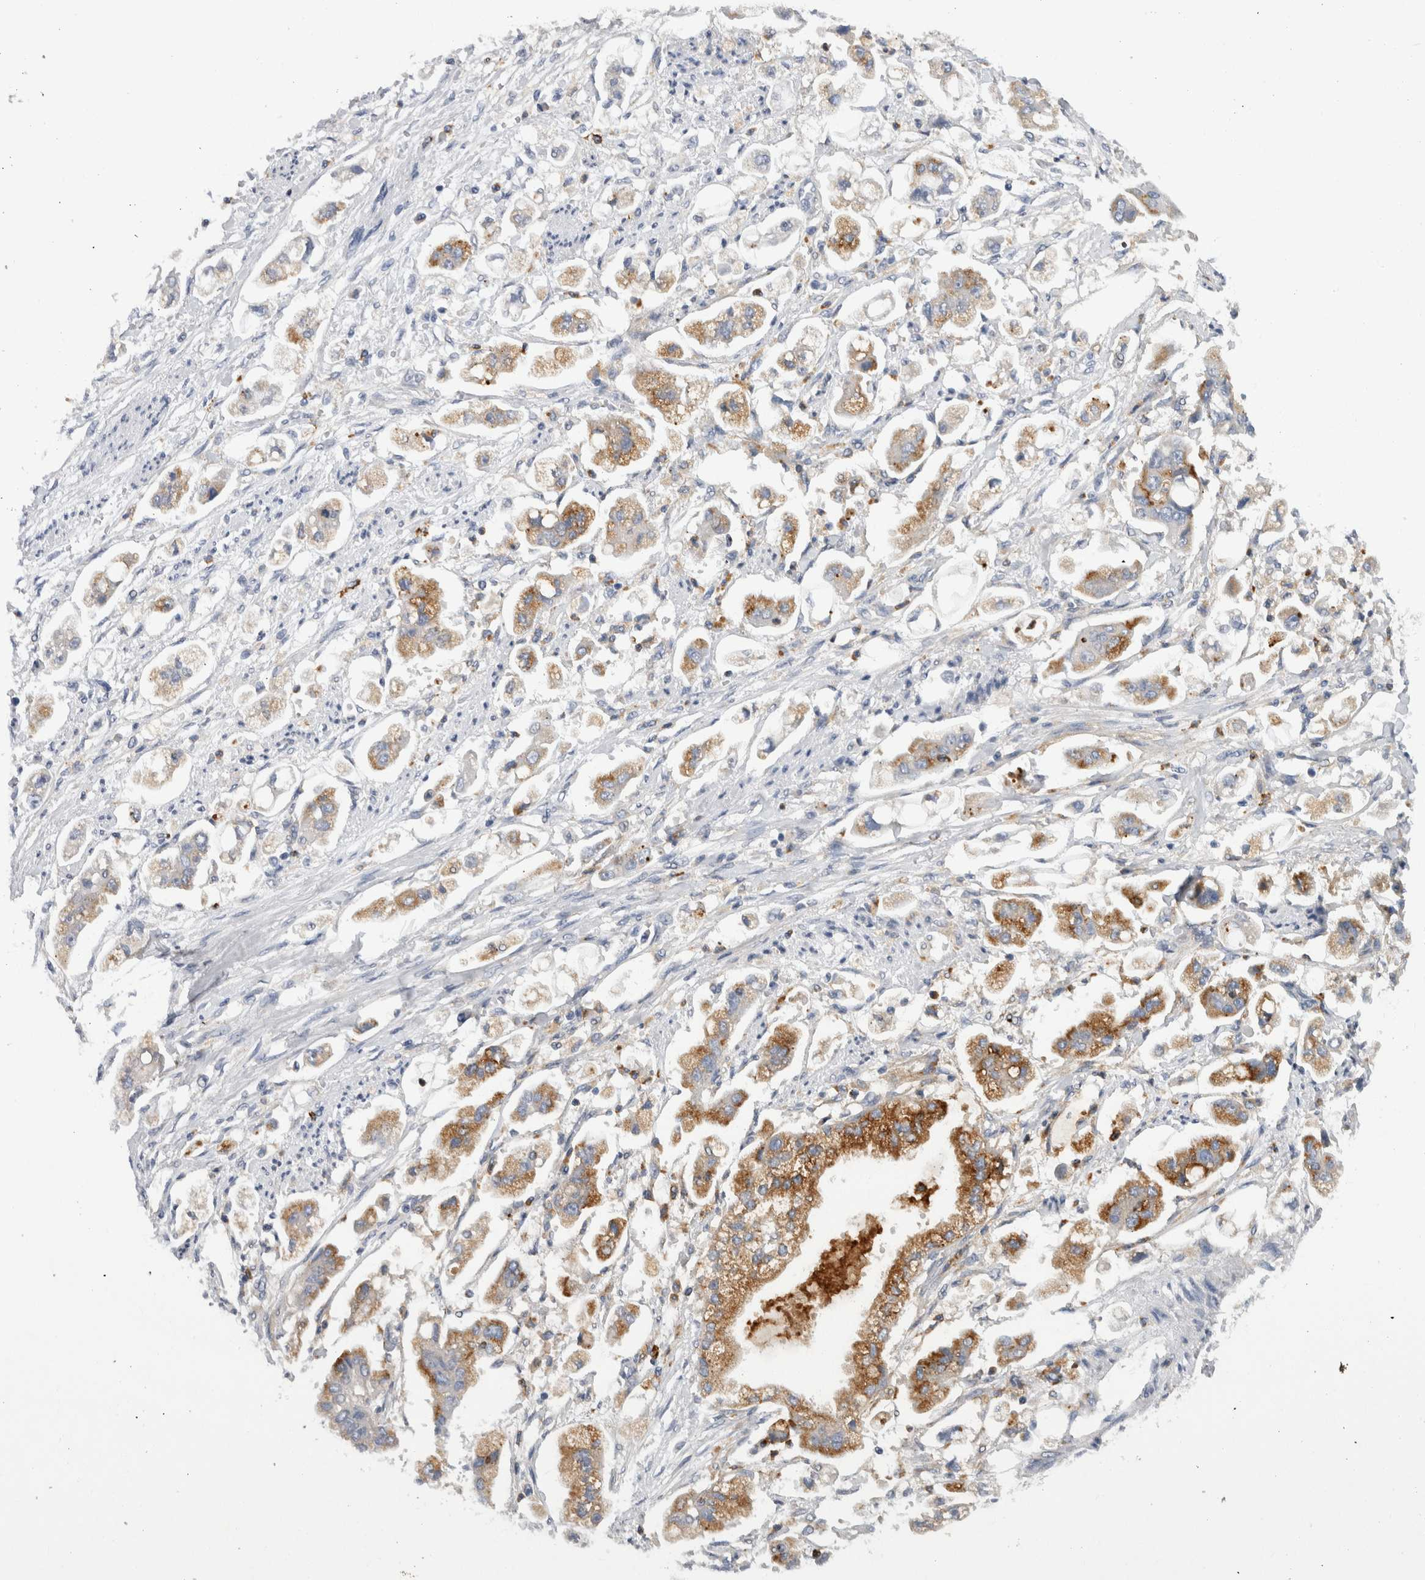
{"staining": {"intensity": "moderate", "quantity": ">75%", "location": "cytoplasmic/membranous"}, "tissue": "stomach cancer", "cell_type": "Tumor cells", "image_type": "cancer", "snomed": [{"axis": "morphology", "description": "Adenocarcinoma, NOS"}, {"axis": "topography", "description": "Stomach"}], "caption": "IHC photomicrograph of neoplastic tissue: human stomach cancer stained using immunohistochemistry shows medium levels of moderate protein expression localized specifically in the cytoplasmic/membranous of tumor cells, appearing as a cytoplasmic/membranous brown color.", "gene": "CD63", "patient": {"sex": "male", "age": 62}}